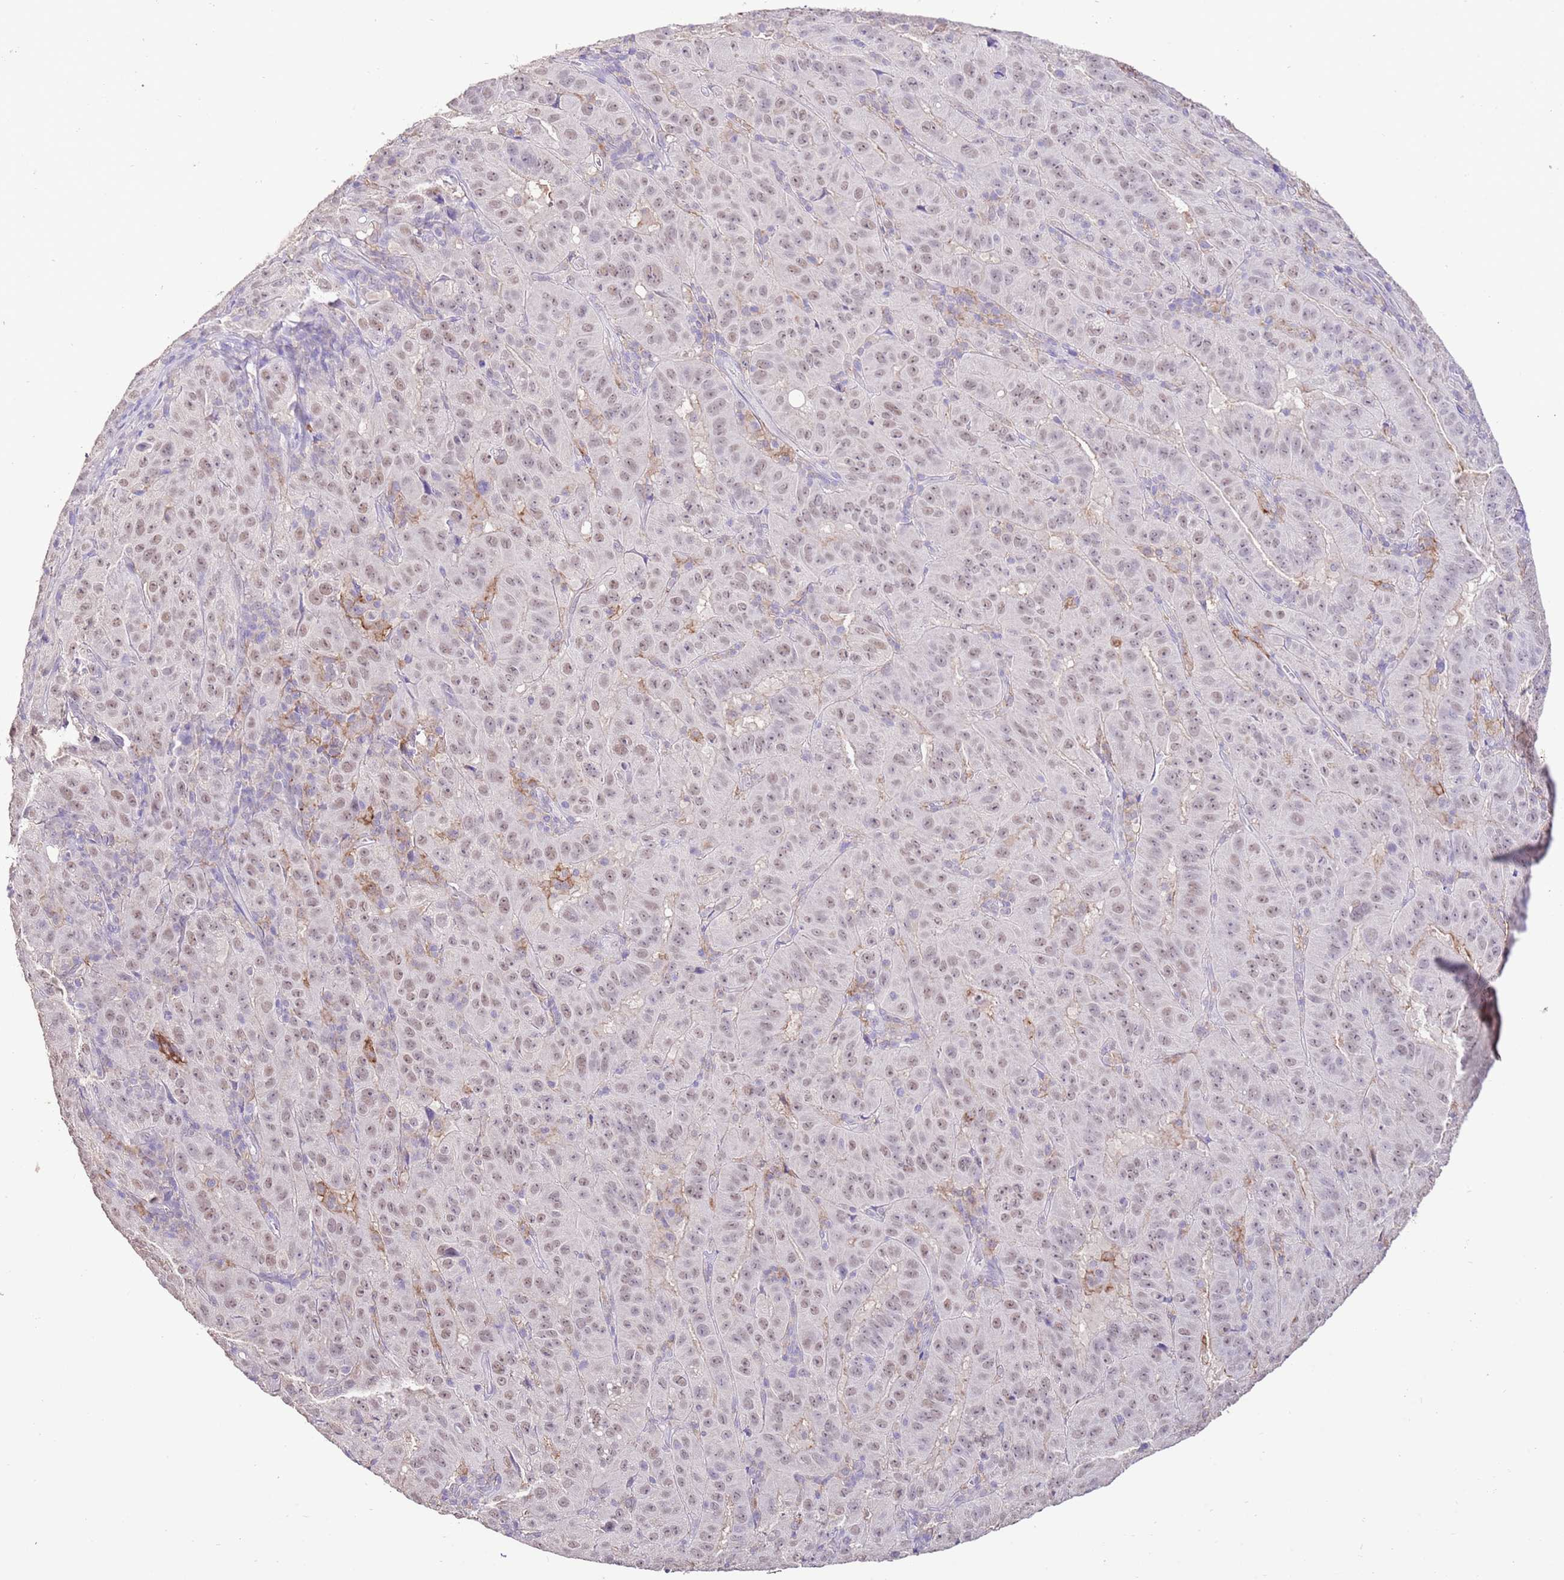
{"staining": {"intensity": "weak", "quantity": ">75%", "location": "nuclear"}, "tissue": "pancreatic cancer", "cell_type": "Tumor cells", "image_type": "cancer", "snomed": [{"axis": "morphology", "description": "Adenocarcinoma, NOS"}, {"axis": "topography", "description": "Pancreas"}], "caption": "Immunohistochemistry (IHC) of human pancreatic cancer (adenocarcinoma) shows low levels of weak nuclear expression in approximately >75% of tumor cells.", "gene": "IZUMO4", "patient": {"sex": "male", "age": 63}}